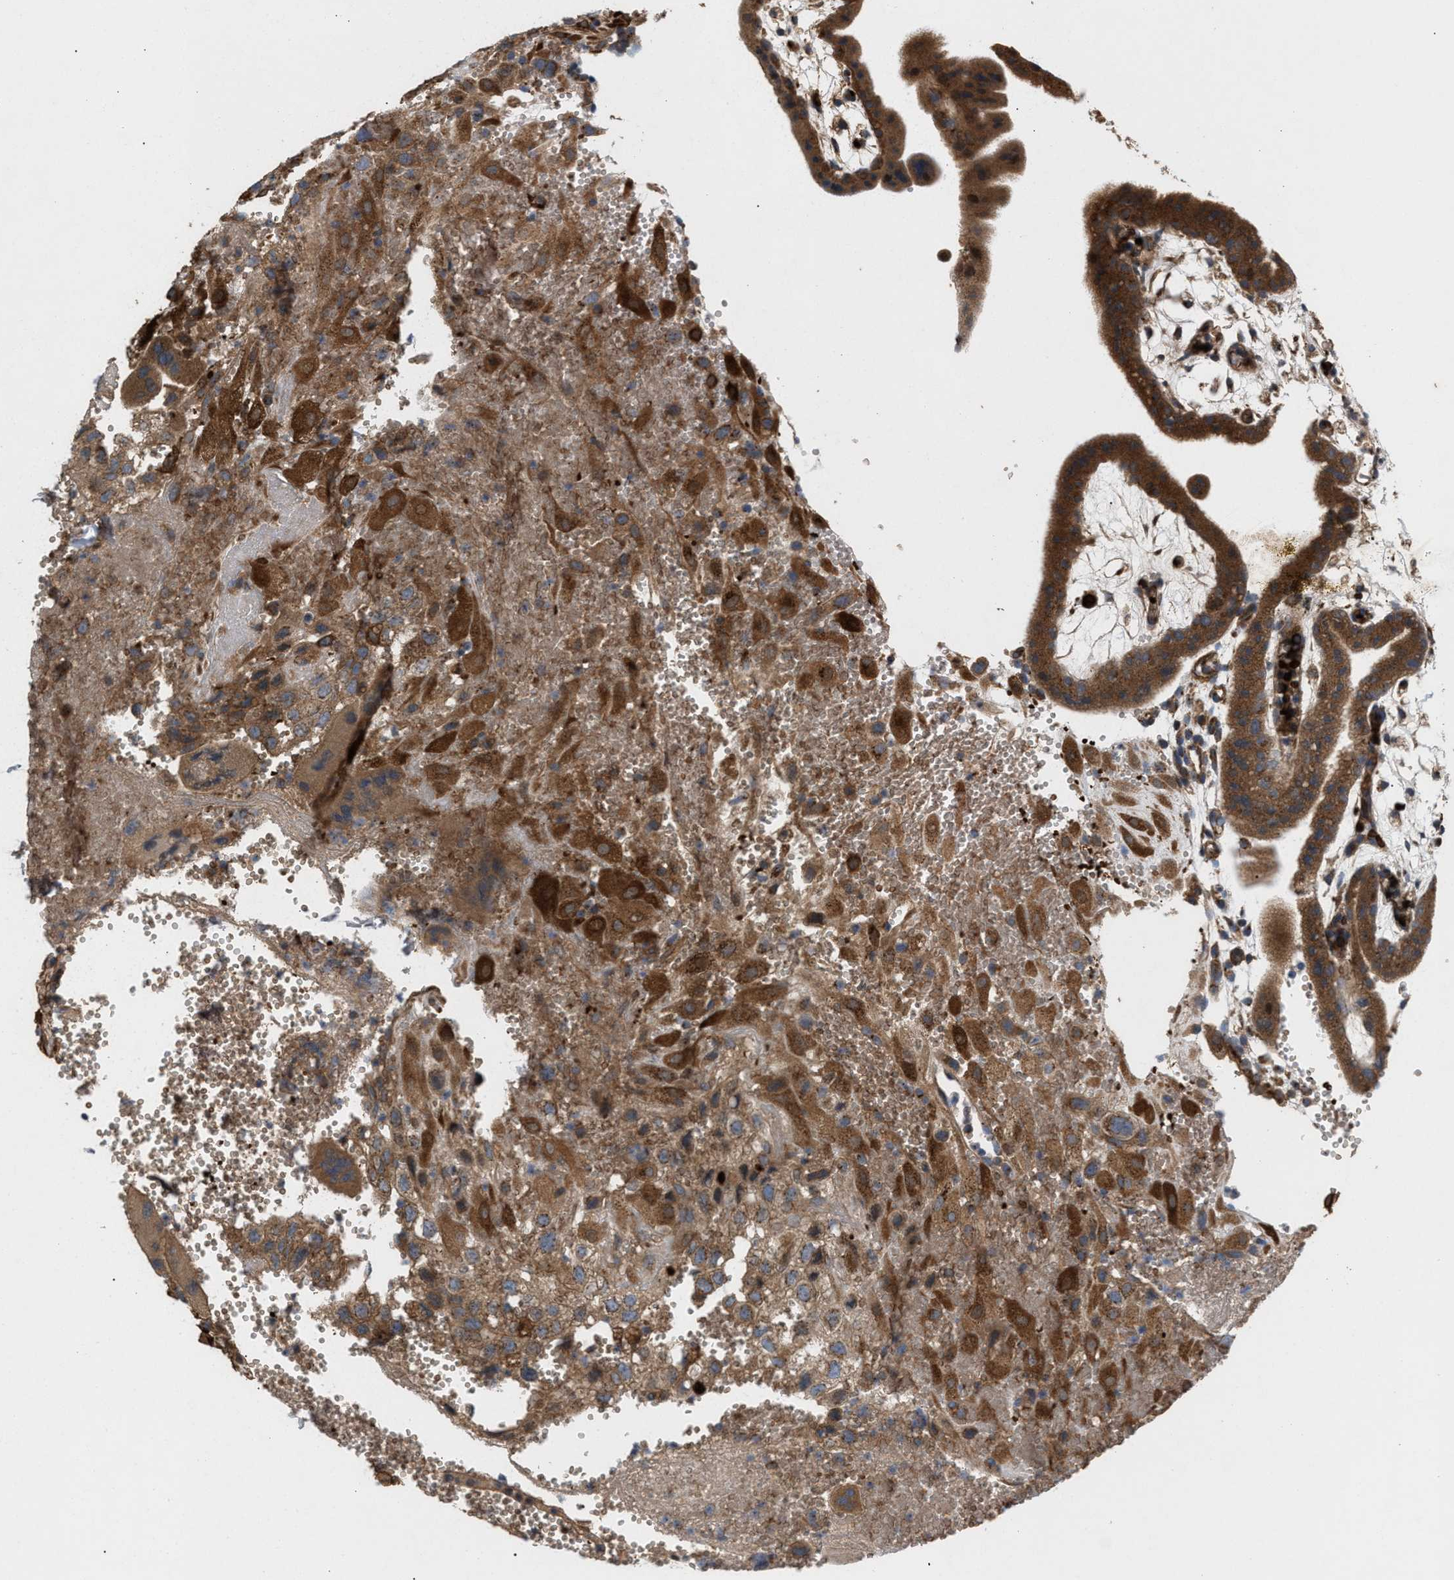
{"staining": {"intensity": "strong", "quantity": ">75%", "location": "cytoplasmic/membranous"}, "tissue": "placenta", "cell_type": "Decidual cells", "image_type": "normal", "snomed": [{"axis": "morphology", "description": "Normal tissue, NOS"}, {"axis": "topography", "description": "Placenta"}], "caption": "High-power microscopy captured an immunohistochemistry histopathology image of benign placenta, revealing strong cytoplasmic/membranous staining in approximately >75% of decidual cells.", "gene": "GCC1", "patient": {"sex": "female", "age": 18}}